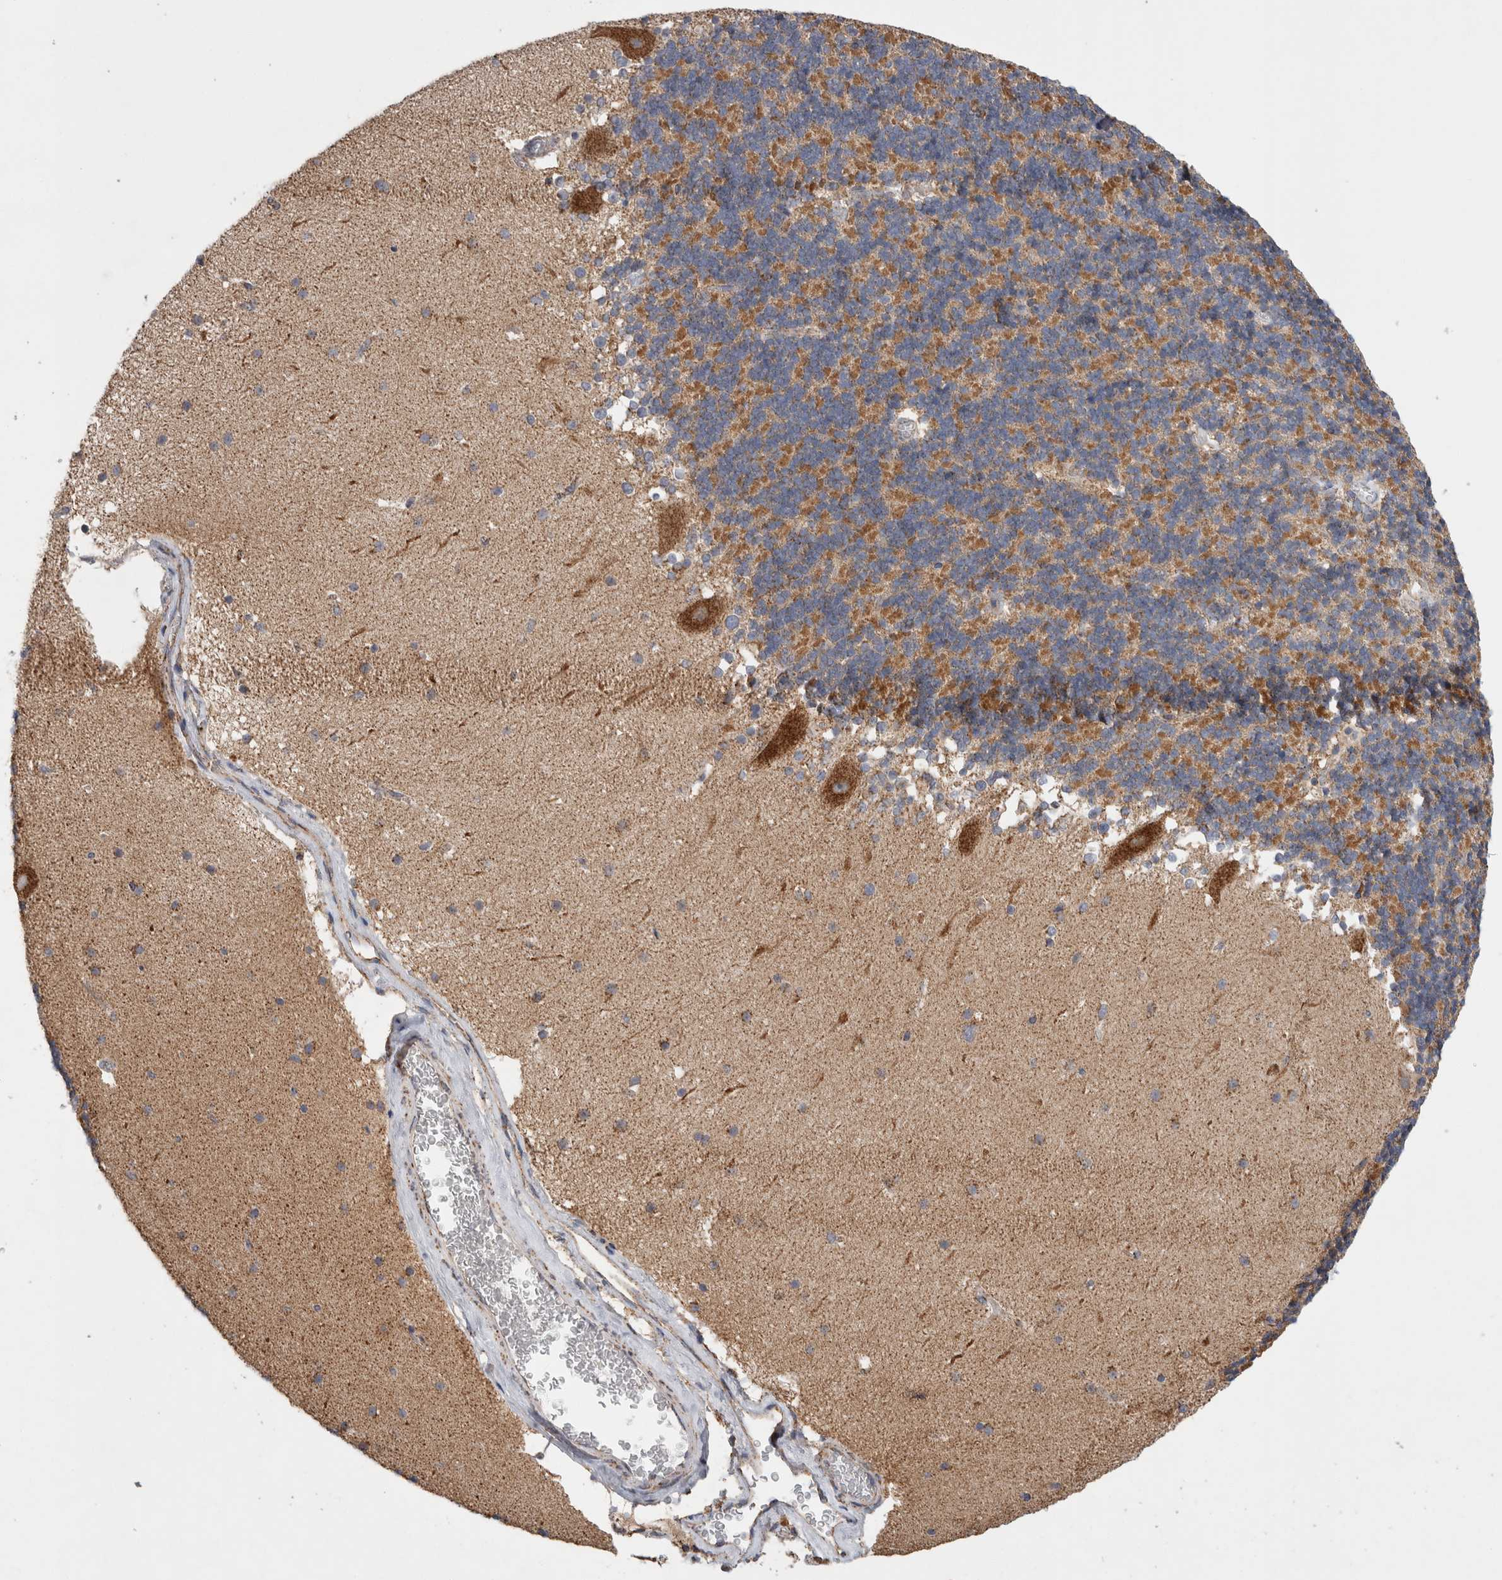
{"staining": {"intensity": "moderate", "quantity": ">75%", "location": "cytoplasmic/membranous"}, "tissue": "cerebellum", "cell_type": "Cells in granular layer", "image_type": "normal", "snomed": [{"axis": "morphology", "description": "Normal tissue, NOS"}, {"axis": "topography", "description": "Cerebellum"}], "caption": "Immunohistochemistry histopathology image of normal cerebellum: cerebellum stained using immunohistochemistry (IHC) reveals medium levels of moderate protein expression localized specifically in the cytoplasmic/membranous of cells in granular layer, appearing as a cytoplasmic/membranous brown color.", "gene": "IARS2", "patient": {"sex": "female", "age": 19}}